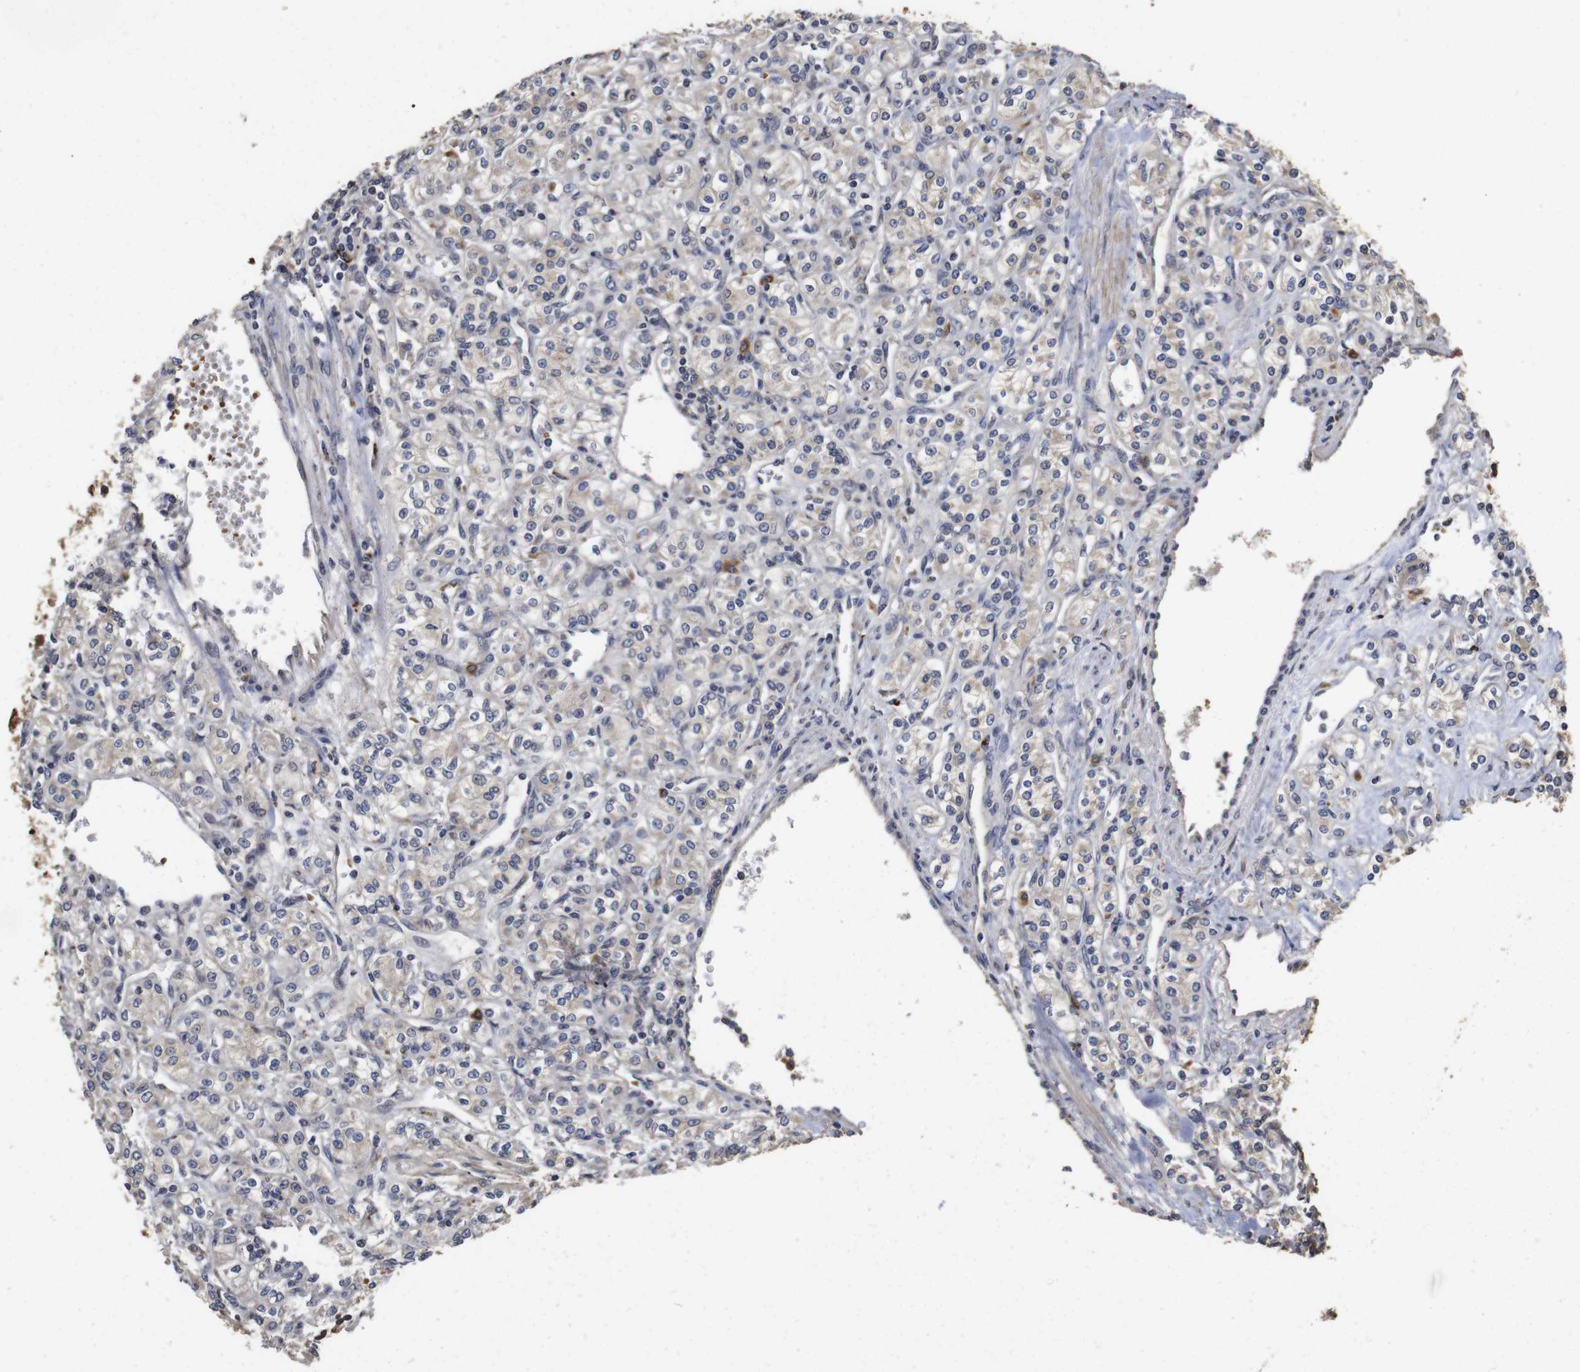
{"staining": {"intensity": "weak", "quantity": "<25%", "location": "cytoplasmic/membranous"}, "tissue": "renal cancer", "cell_type": "Tumor cells", "image_type": "cancer", "snomed": [{"axis": "morphology", "description": "Adenocarcinoma, NOS"}, {"axis": "topography", "description": "Kidney"}], "caption": "An immunohistochemistry histopathology image of renal adenocarcinoma is shown. There is no staining in tumor cells of renal adenocarcinoma.", "gene": "PTPN14", "patient": {"sex": "male", "age": 77}}